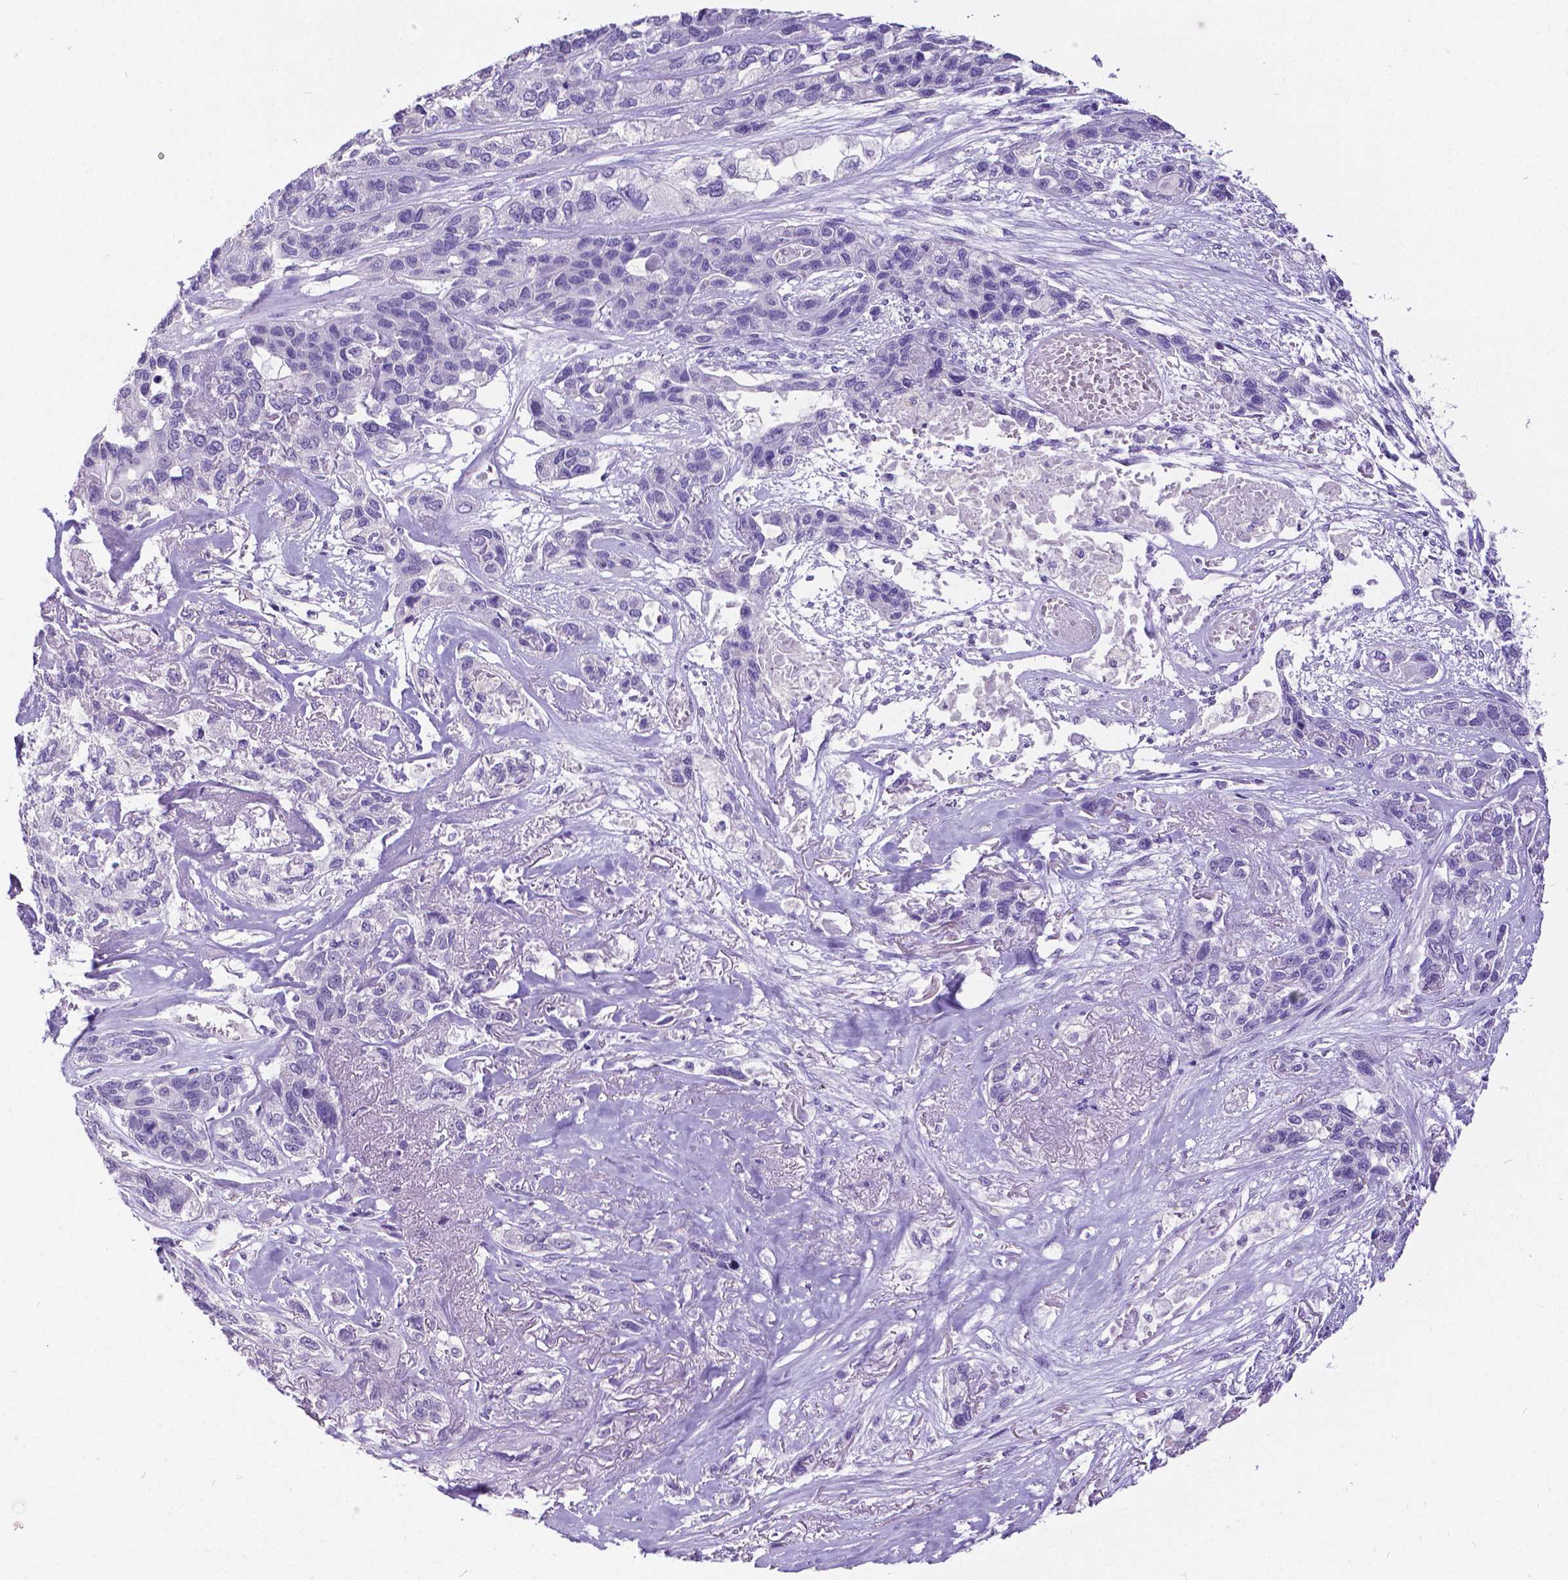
{"staining": {"intensity": "negative", "quantity": "none", "location": "none"}, "tissue": "lung cancer", "cell_type": "Tumor cells", "image_type": "cancer", "snomed": [{"axis": "morphology", "description": "Squamous cell carcinoma, NOS"}, {"axis": "topography", "description": "Lung"}], "caption": "High power microscopy image of an IHC histopathology image of lung cancer (squamous cell carcinoma), revealing no significant staining in tumor cells.", "gene": "SATB2", "patient": {"sex": "female", "age": 70}}